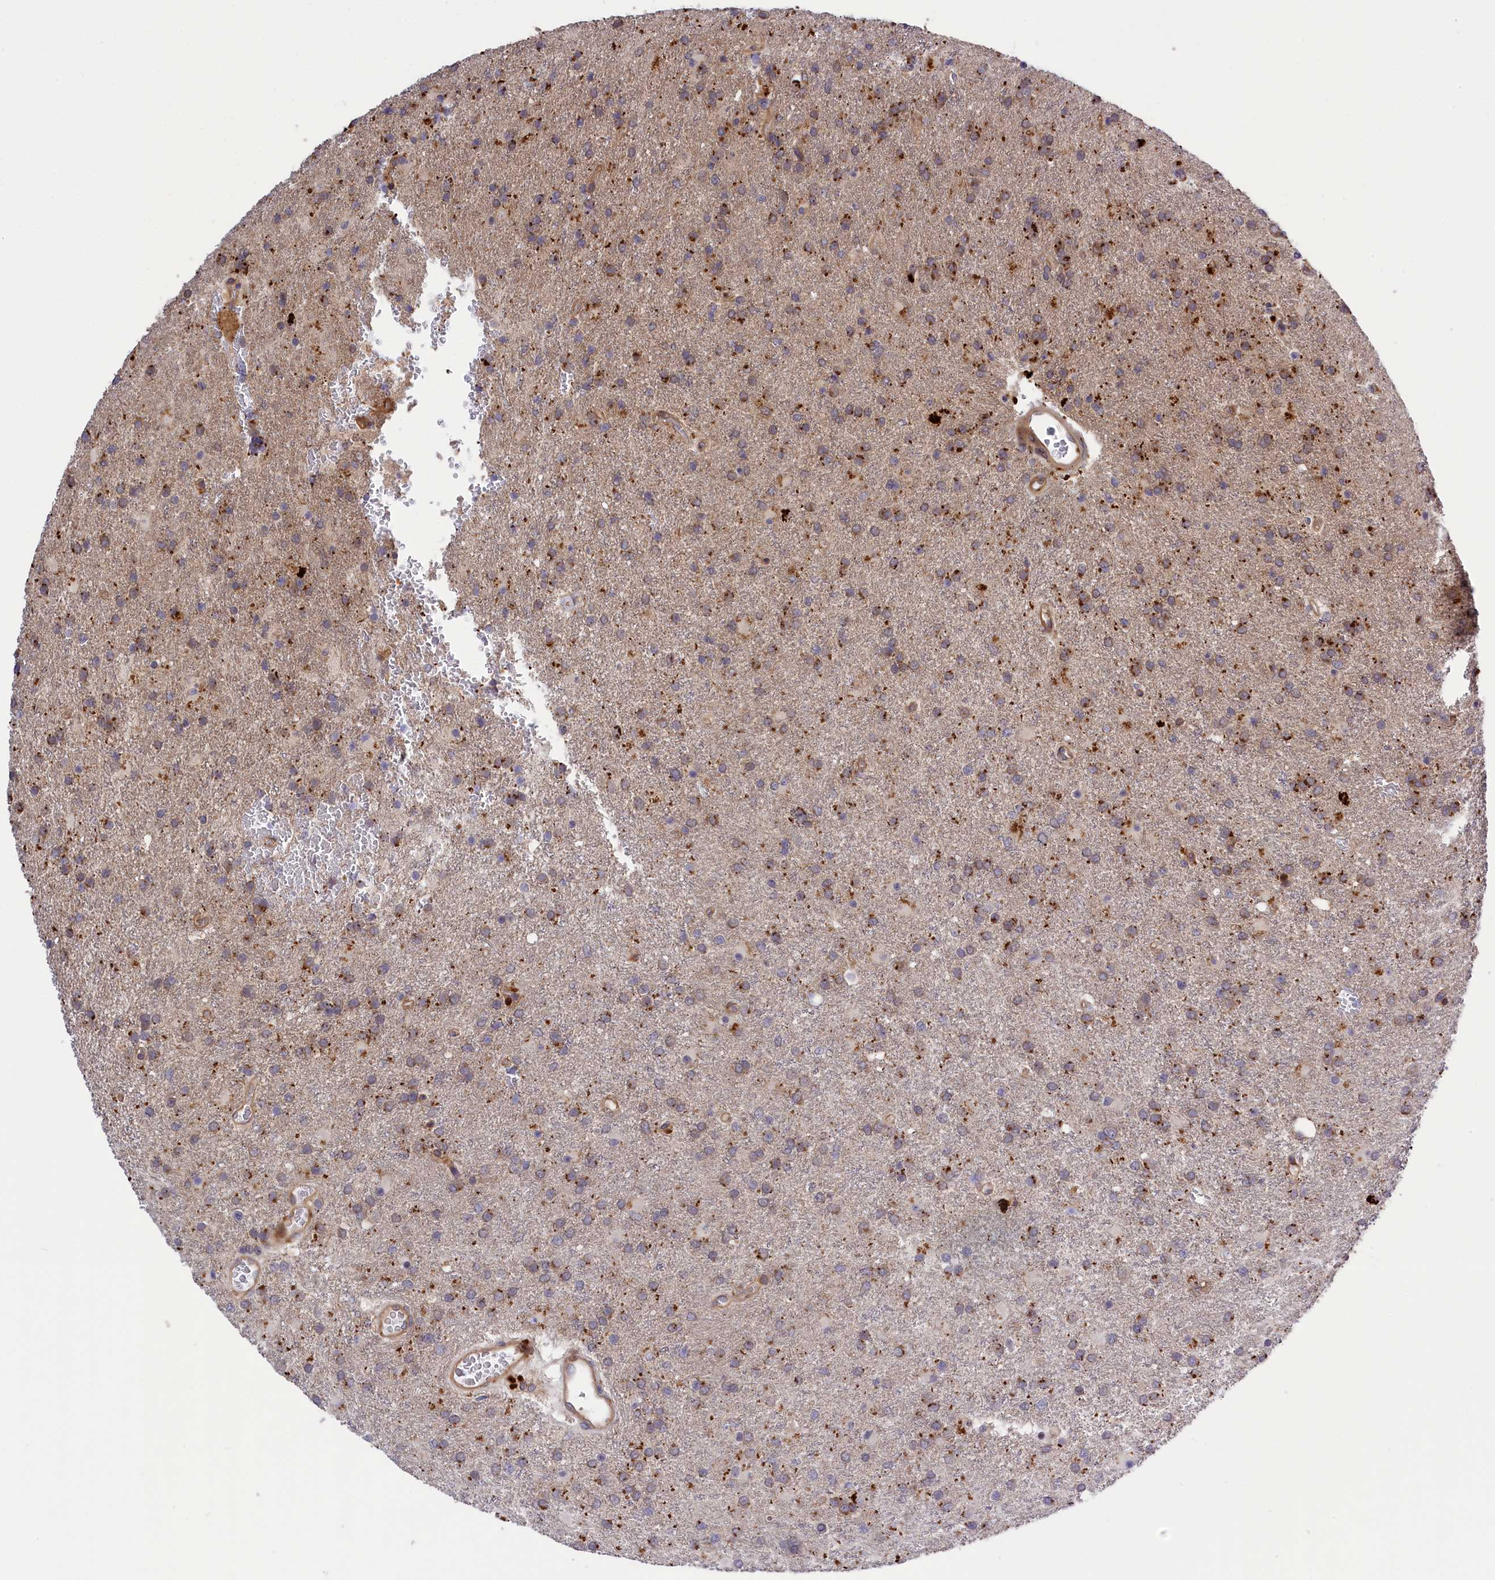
{"staining": {"intensity": "moderate", "quantity": "25%-75%", "location": "cytoplasmic/membranous"}, "tissue": "glioma", "cell_type": "Tumor cells", "image_type": "cancer", "snomed": [{"axis": "morphology", "description": "Glioma, malignant, High grade"}, {"axis": "topography", "description": "Brain"}], "caption": "Protein staining of glioma tissue displays moderate cytoplasmic/membranous staining in about 25%-75% of tumor cells. The staining was performed using DAB to visualize the protein expression in brown, while the nuclei were stained in blue with hematoxylin (Magnification: 20x).", "gene": "DDX60L", "patient": {"sex": "female", "age": 74}}